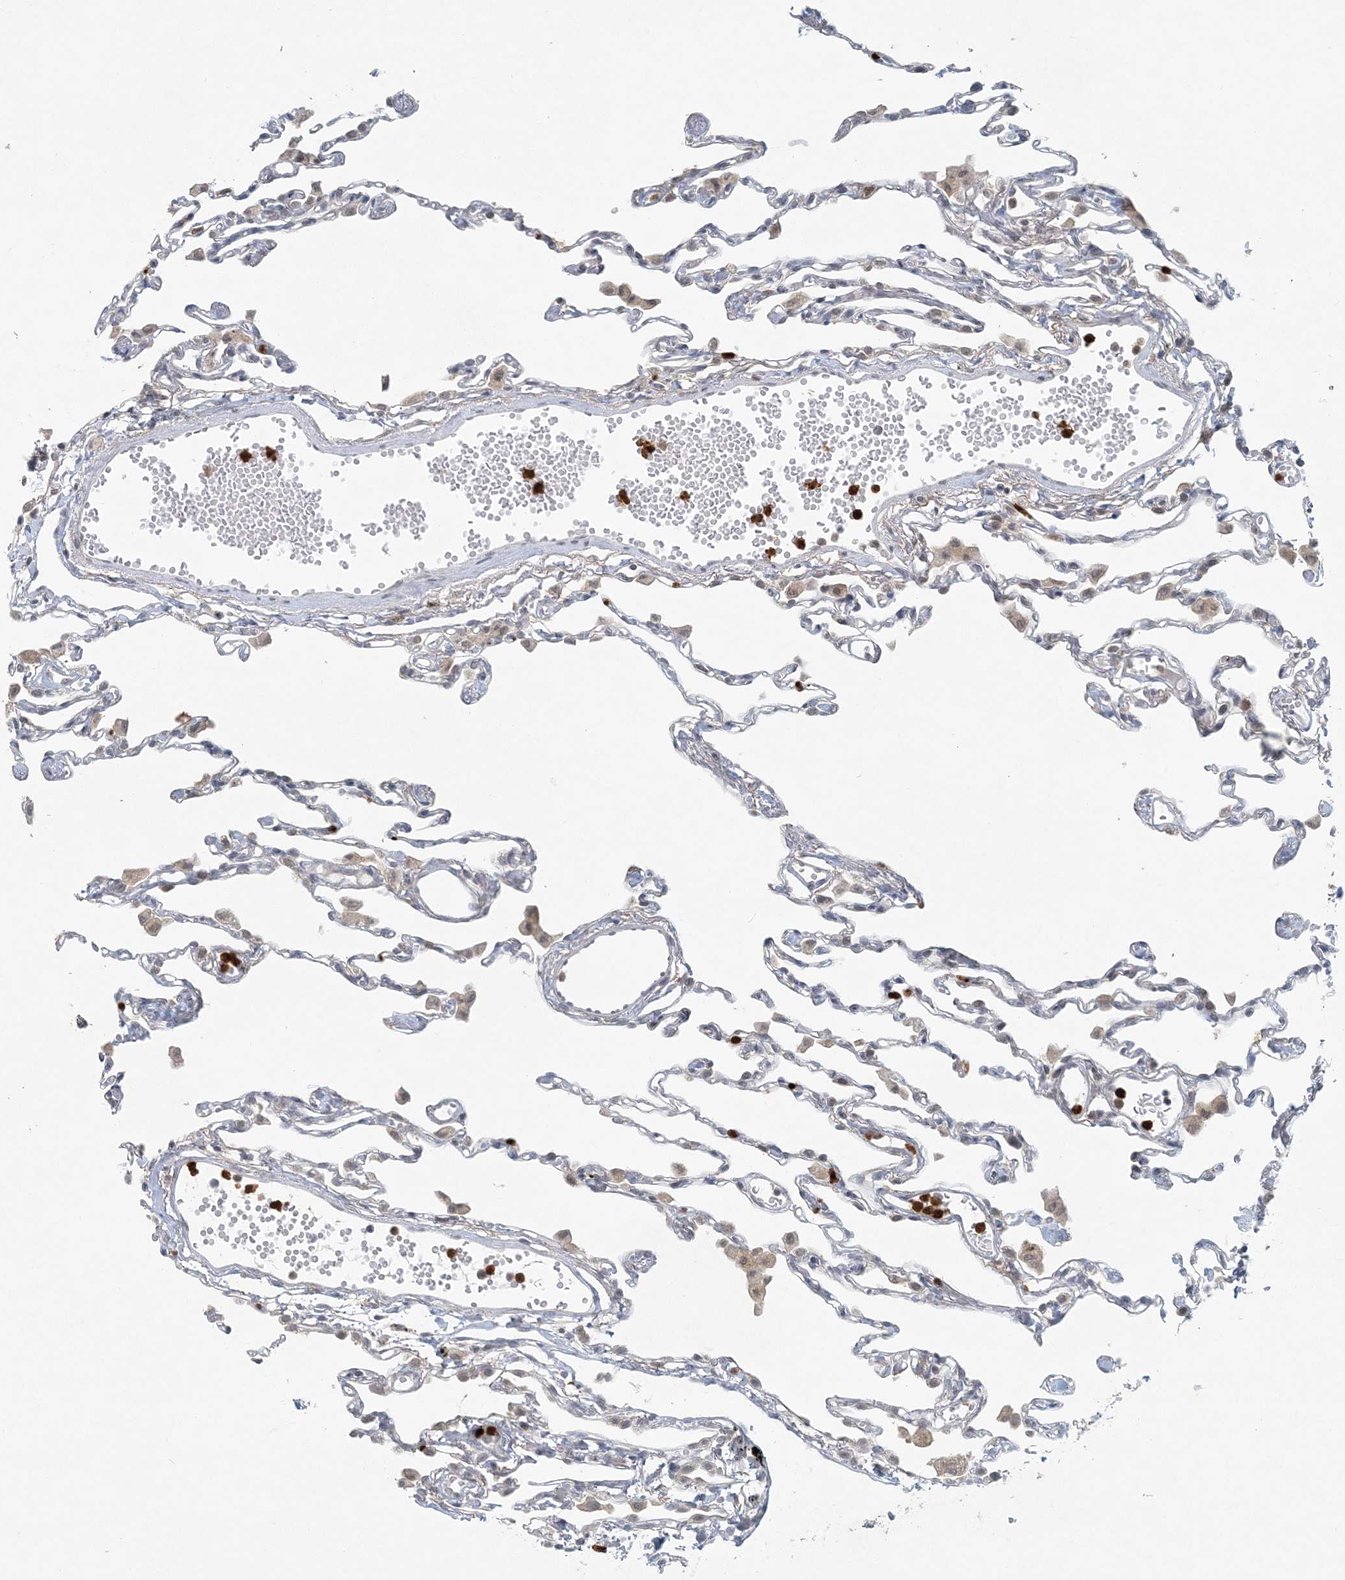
{"staining": {"intensity": "negative", "quantity": "none", "location": "none"}, "tissue": "lung", "cell_type": "Alveolar cells", "image_type": "normal", "snomed": [{"axis": "morphology", "description": "Normal tissue, NOS"}, {"axis": "topography", "description": "Lung"}], "caption": "DAB immunohistochemical staining of normal human lung reveals no significant positivity in alveolar cells.", "gene": "NUP54", "patient": {"sex": "female", "age": 49}}